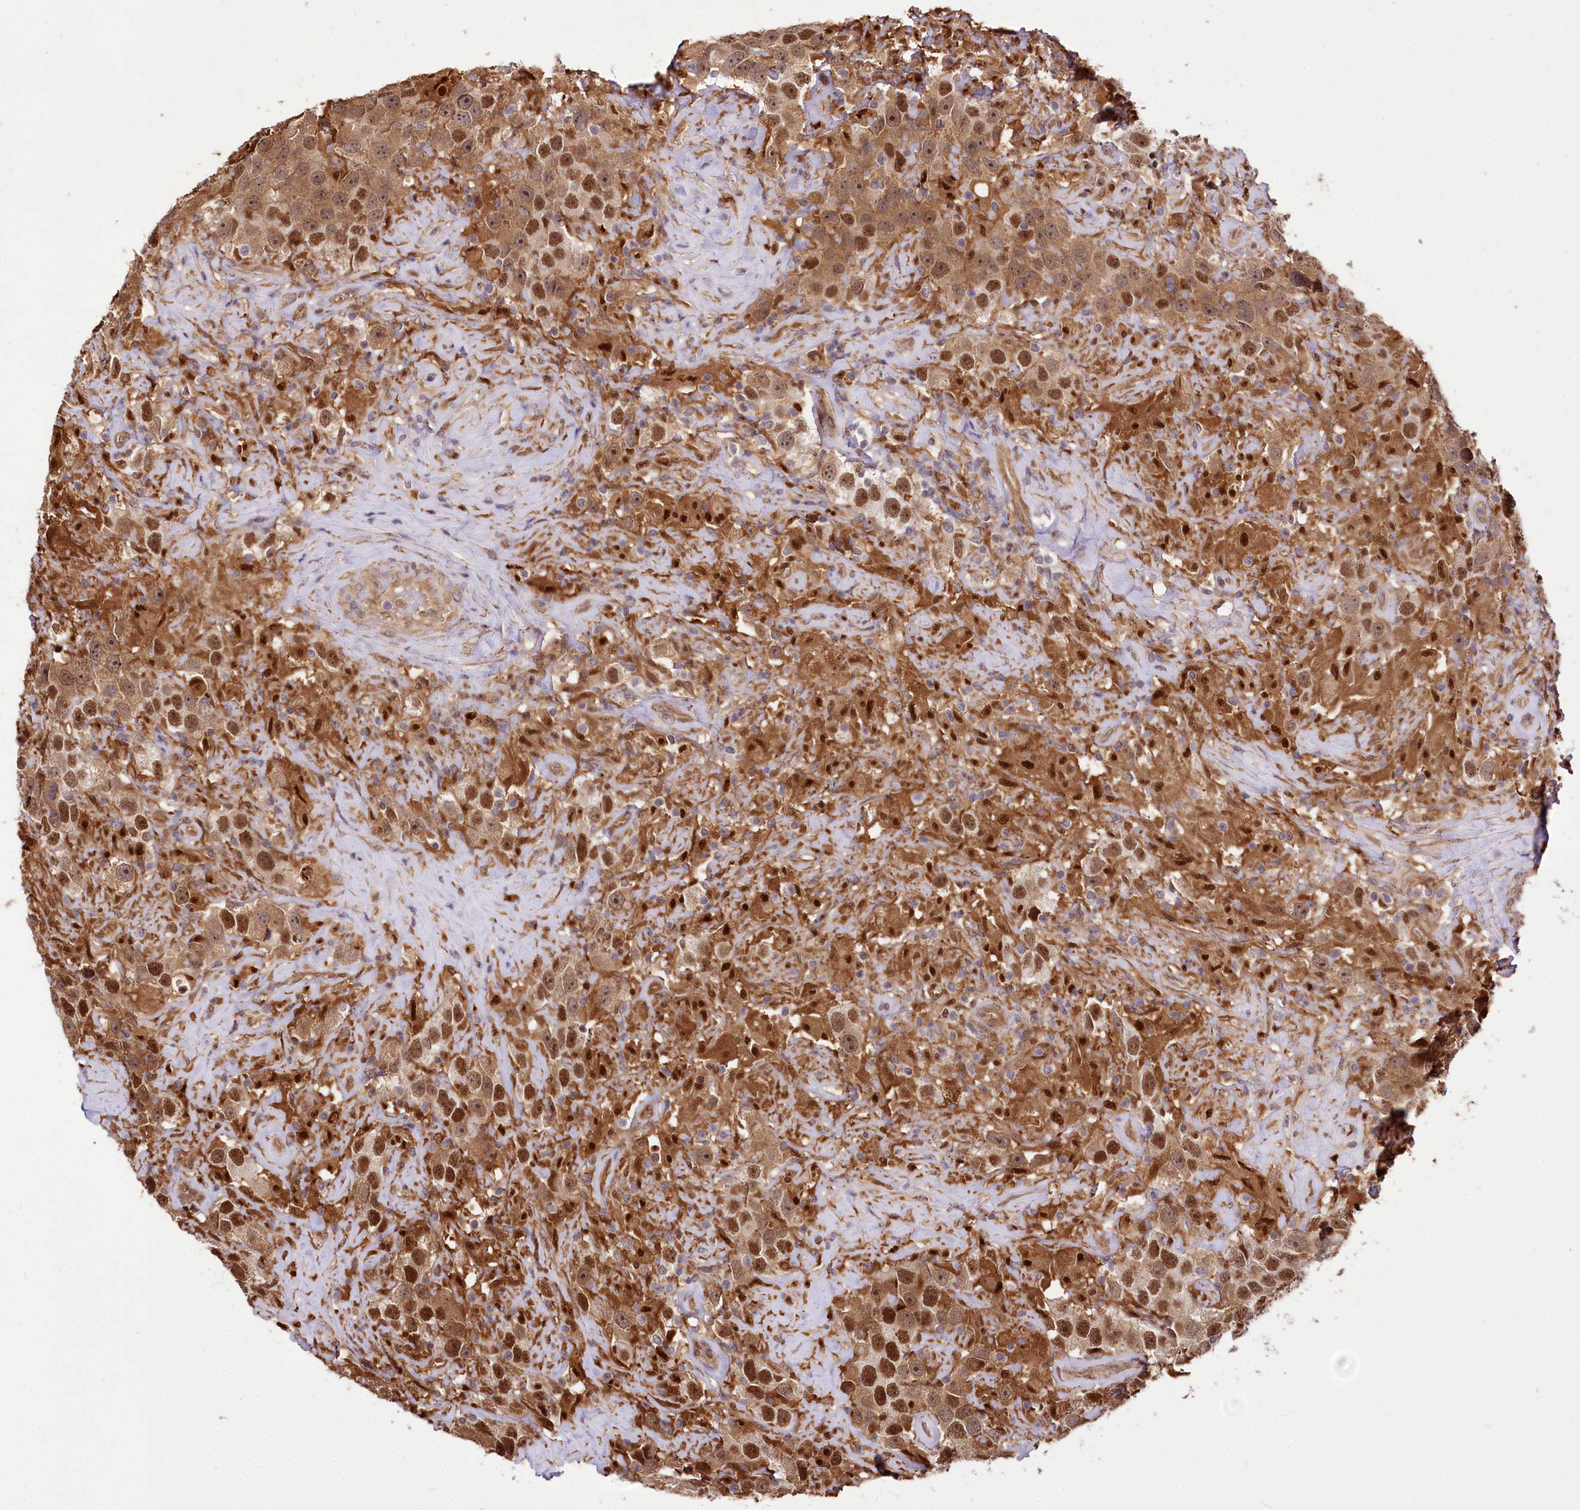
{"staining": {"intensity": "moderate", "quantity": ">75%", "location": "cytoplasmic/membranous,nuclear"}, "tissue": "testis cancer", "cell_type": "Tumor cells", "image_type": "cancer", "snomed": [{"axis": "morphology", "description": "Seminoma, NOS"}, {"axis": "topography", "description": "Testis"}], "caption": "Immunohistochemical staining of seminoma (testis) reveals moderate cytoplasmic/membranous and nuclear protein positivity in approximately >75% of tumor cells. (brown staining indicates protein expression, while blue staining denotes nuclei).", "gene": "GNL3L", "patient": {"sex": "male", "age": 49}}